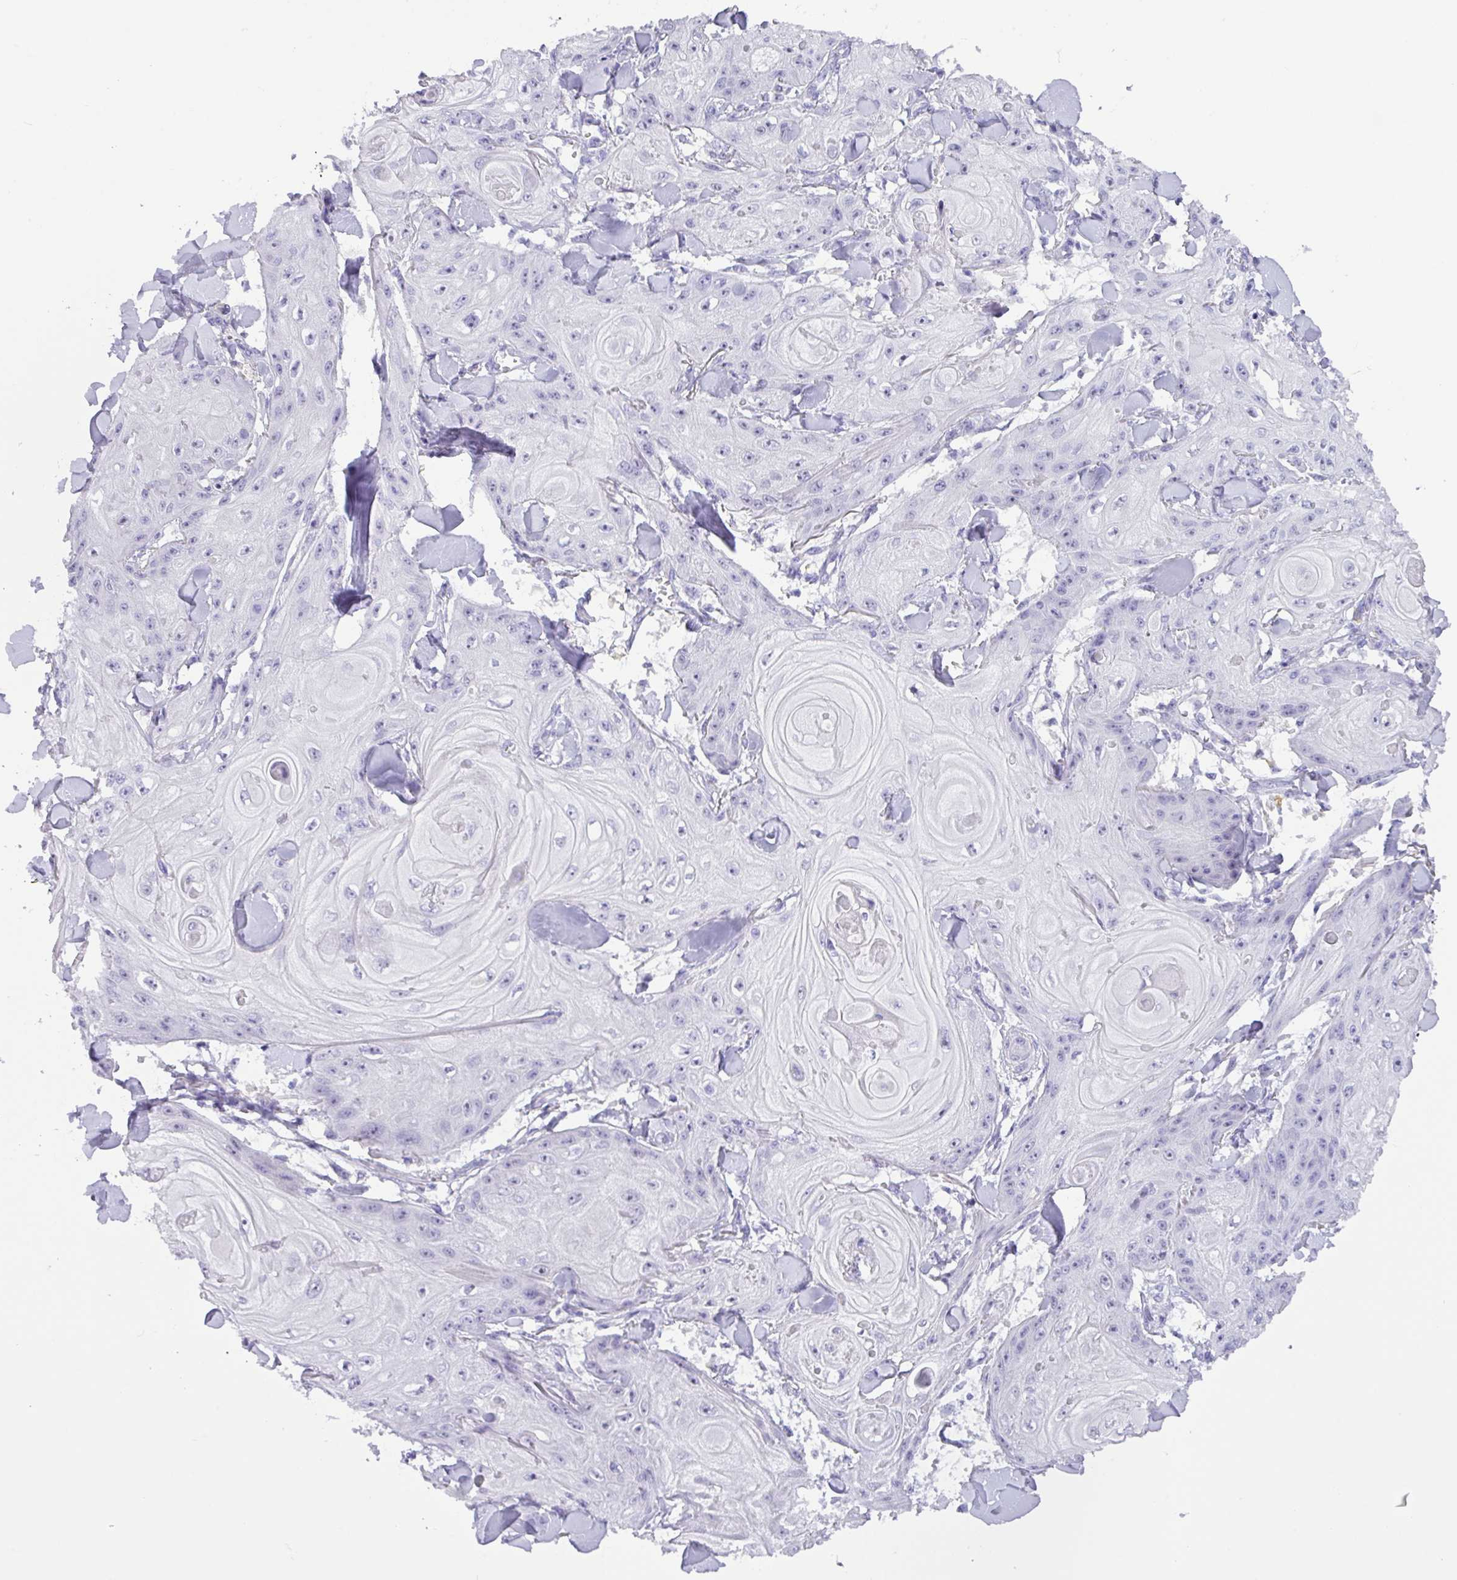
{"staining": {"intensity": "negative", "quantity": "none", "location": "none"}, "tissue": "skin cancer", "cell_type": "Tumor cells", "image_type": "cancer", "snomed": [{"axis": "morphology", "description": "Squamous cell carcinoma, NOS"}, {"axis": "topography", "description": "Skin"}], "caption": "This image is of skin squamous cell carcinoma stained with IHC to label a protein in brown with the nuclei are counter-stained blue. There is no staining in tumor cells. (DAB (3,3'-diaminobenzidine) IHC visualized using brightfield microscopy, high magnification).", "gene": "MRM2", "patient": {"sex": "male", "age": 74}}